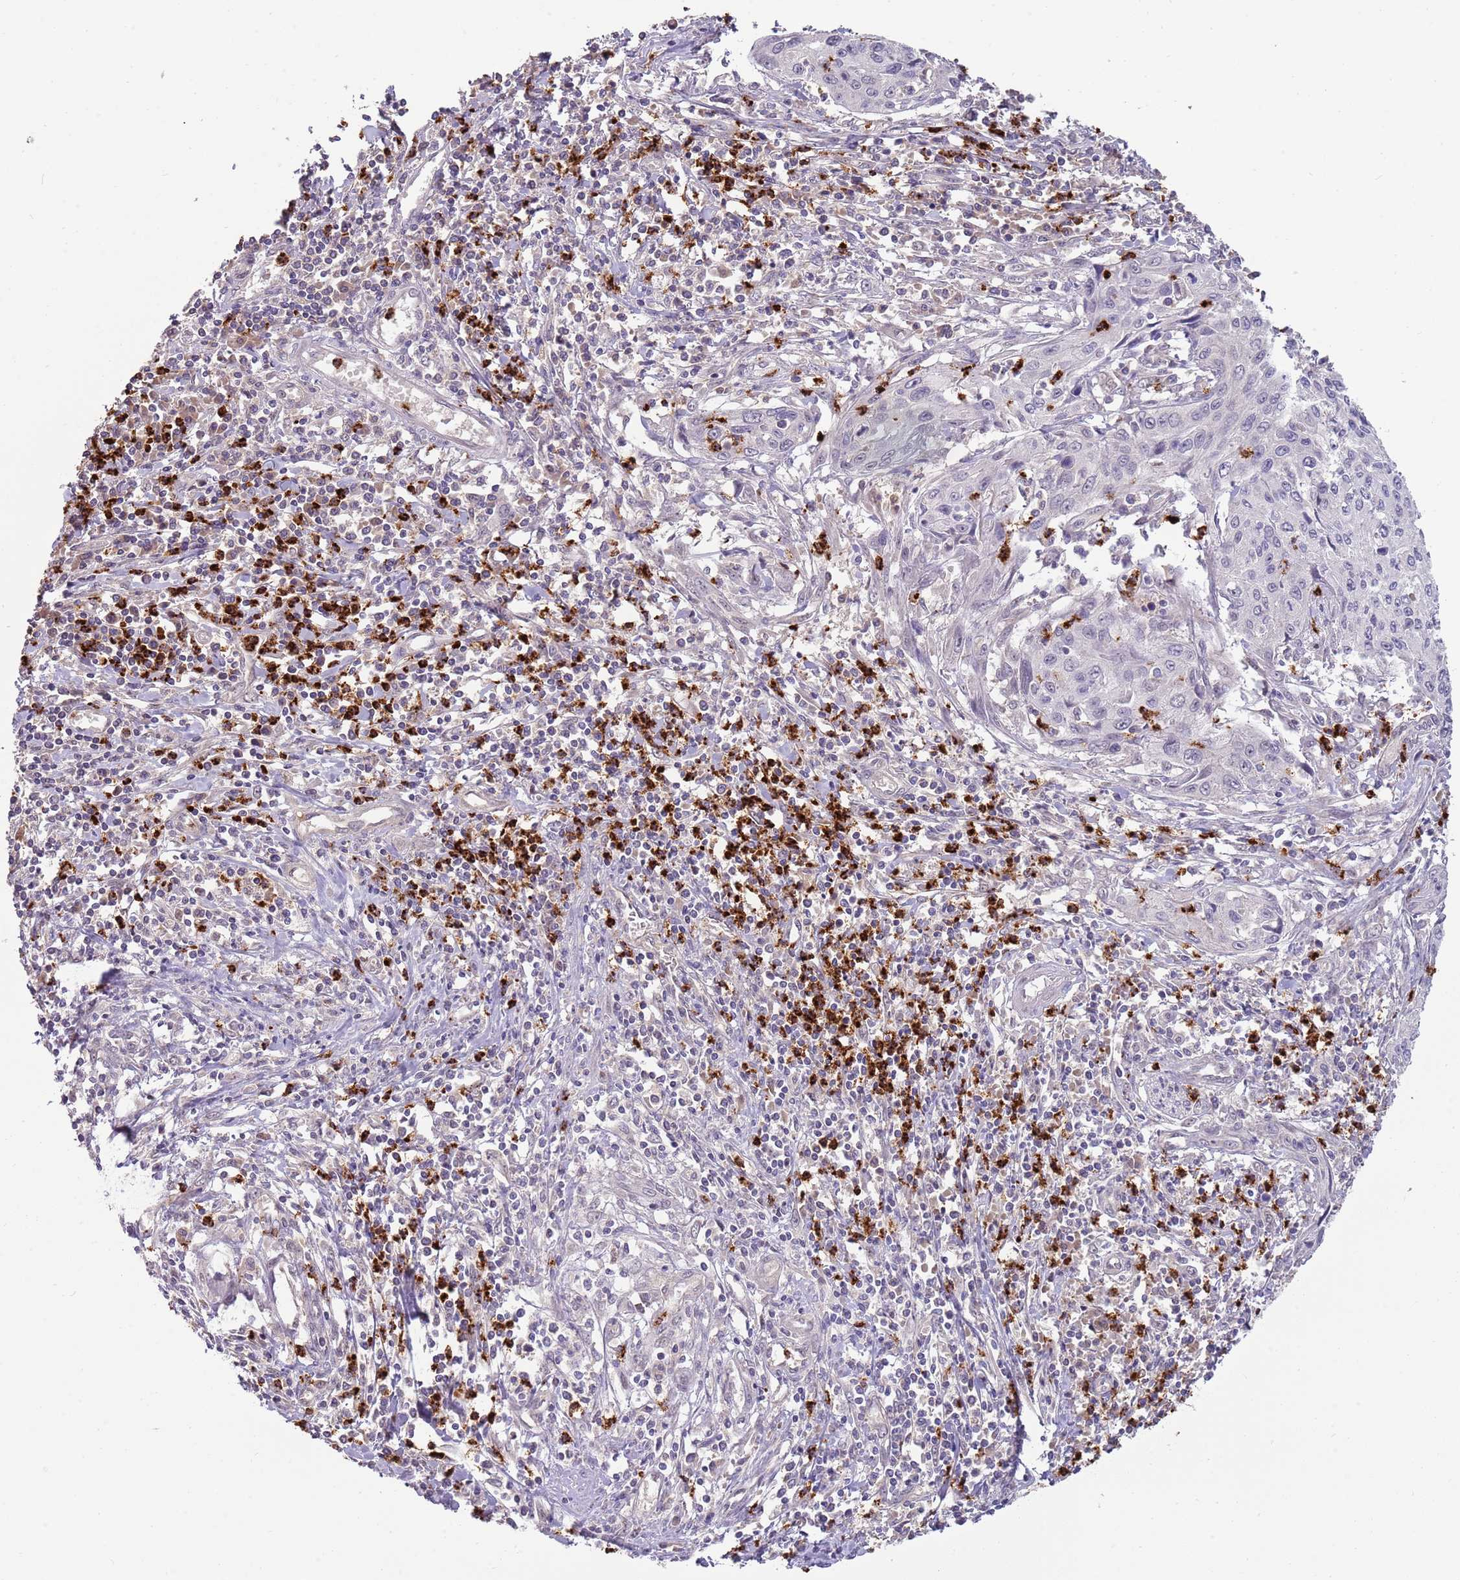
{"staining": {"intensity": "negative", "quantity": "none", "location": "none"}, "tissue": "cervical cancer", "cell_type": "Tumor cells", "image_type": "cancer", "snomed": [{"axis": "morphology", "description": "Squamous cell carcinoma, NOS"}, {"axis": "topography", "description": "Cervix"}], "caption": "High magnification brightfield microscopy of squamous cell carcinoma (cervical) stained with DAB (3,3'-diaminobenzidine) (brown) and counterstained with hematoxylin (blue): tumor cells show no significant staining.", "gene": "NBPF6", "patient": {"sex": "female", "age": 32}}